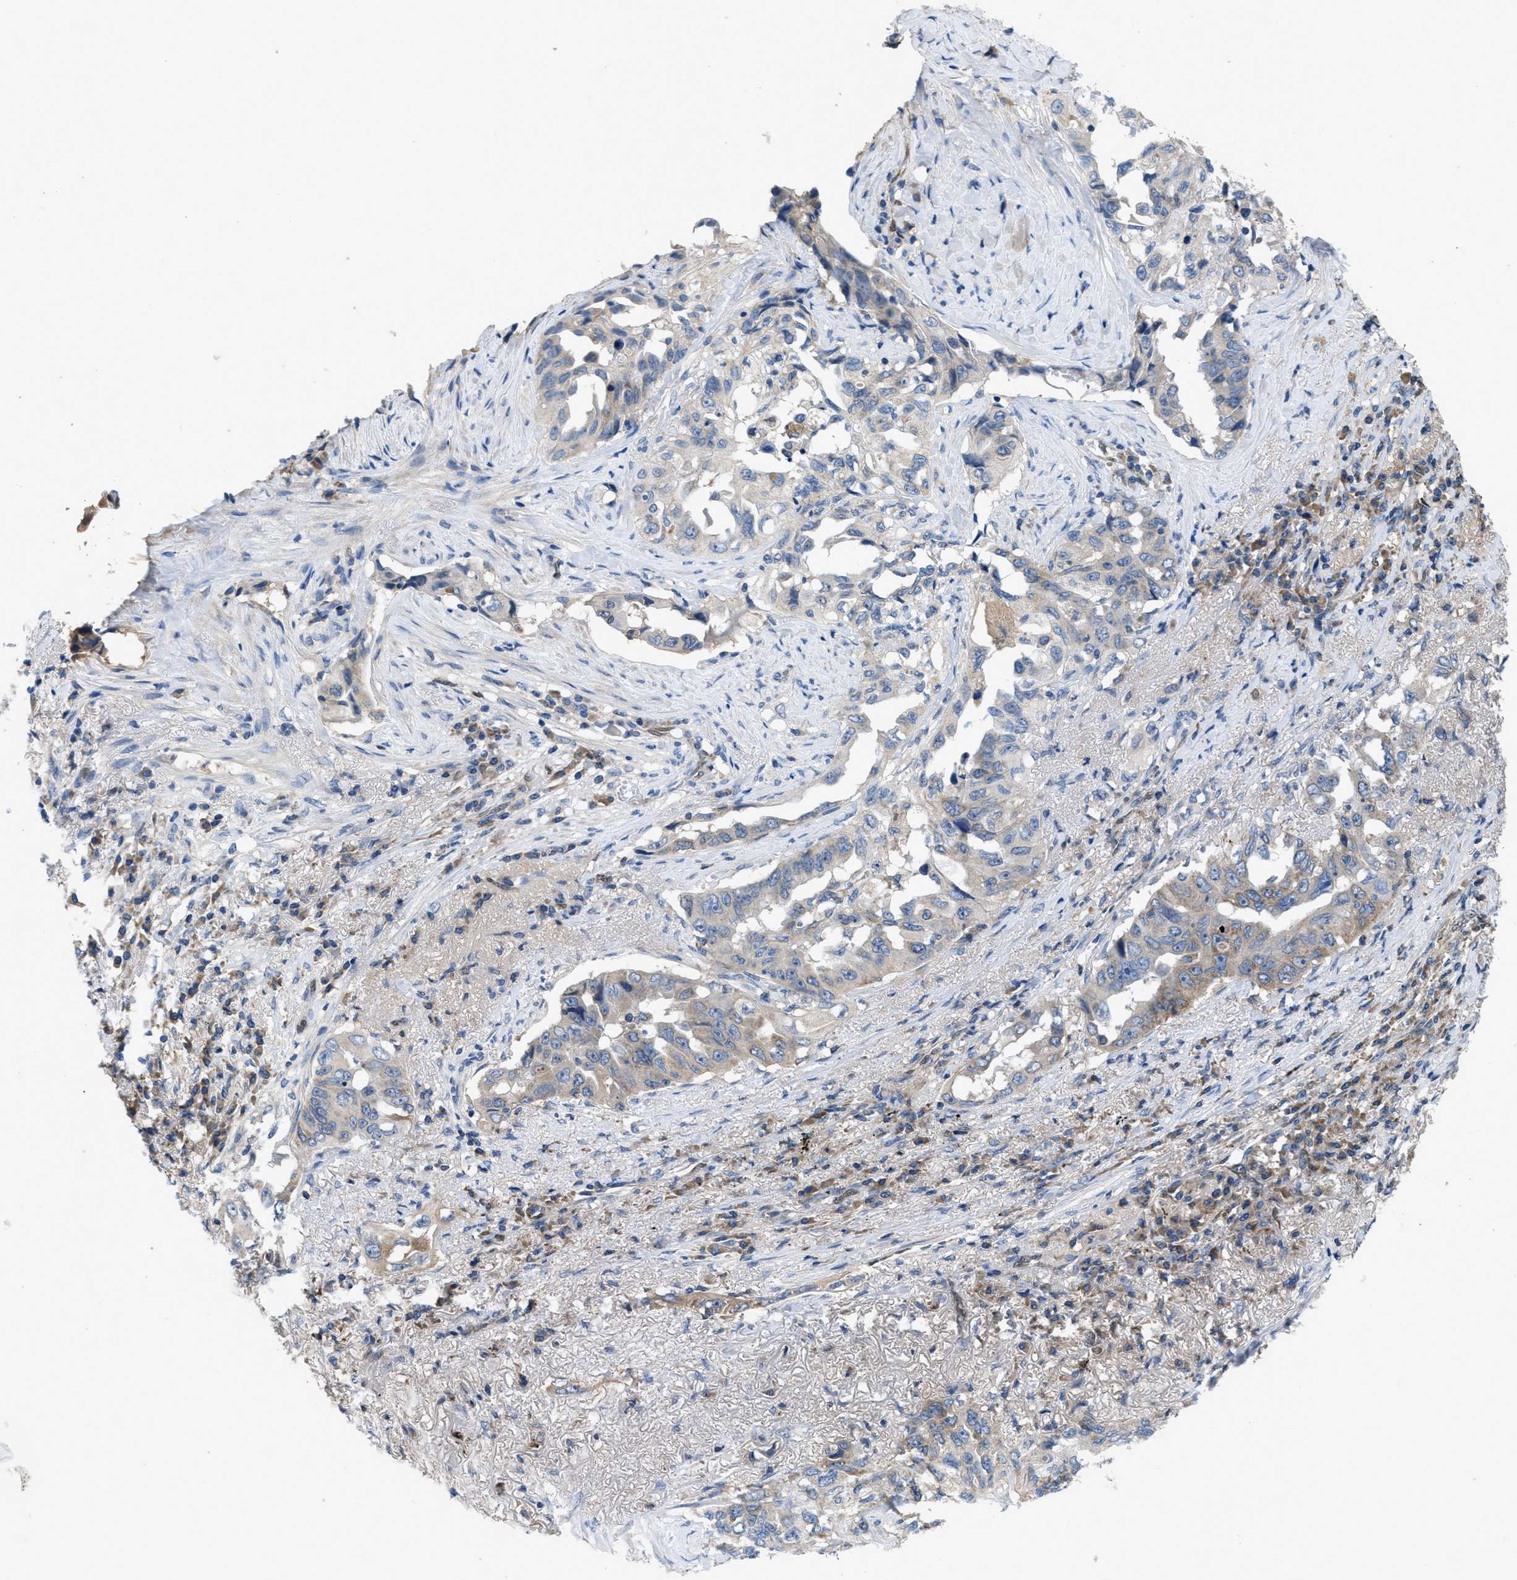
{"staining": {"intensity": "weak", "quantity": "<25%", "location": "cytoplasmic/membranous"}, "tissue": "lung cancer", "cell_type": "Tumor cells", "image_type": "cancer", "snomed": [{"axis": "morphology", "description": "Adenocarcinoma, NOS"}, {"axis": "topography", "description": "Lung"}], "caption": "Protein analysis of adenocarcinoma (lung) displays no significant staining in tumor cells.", "gene": "PNKD", "patient": {"sex": "female", "age": 51}}